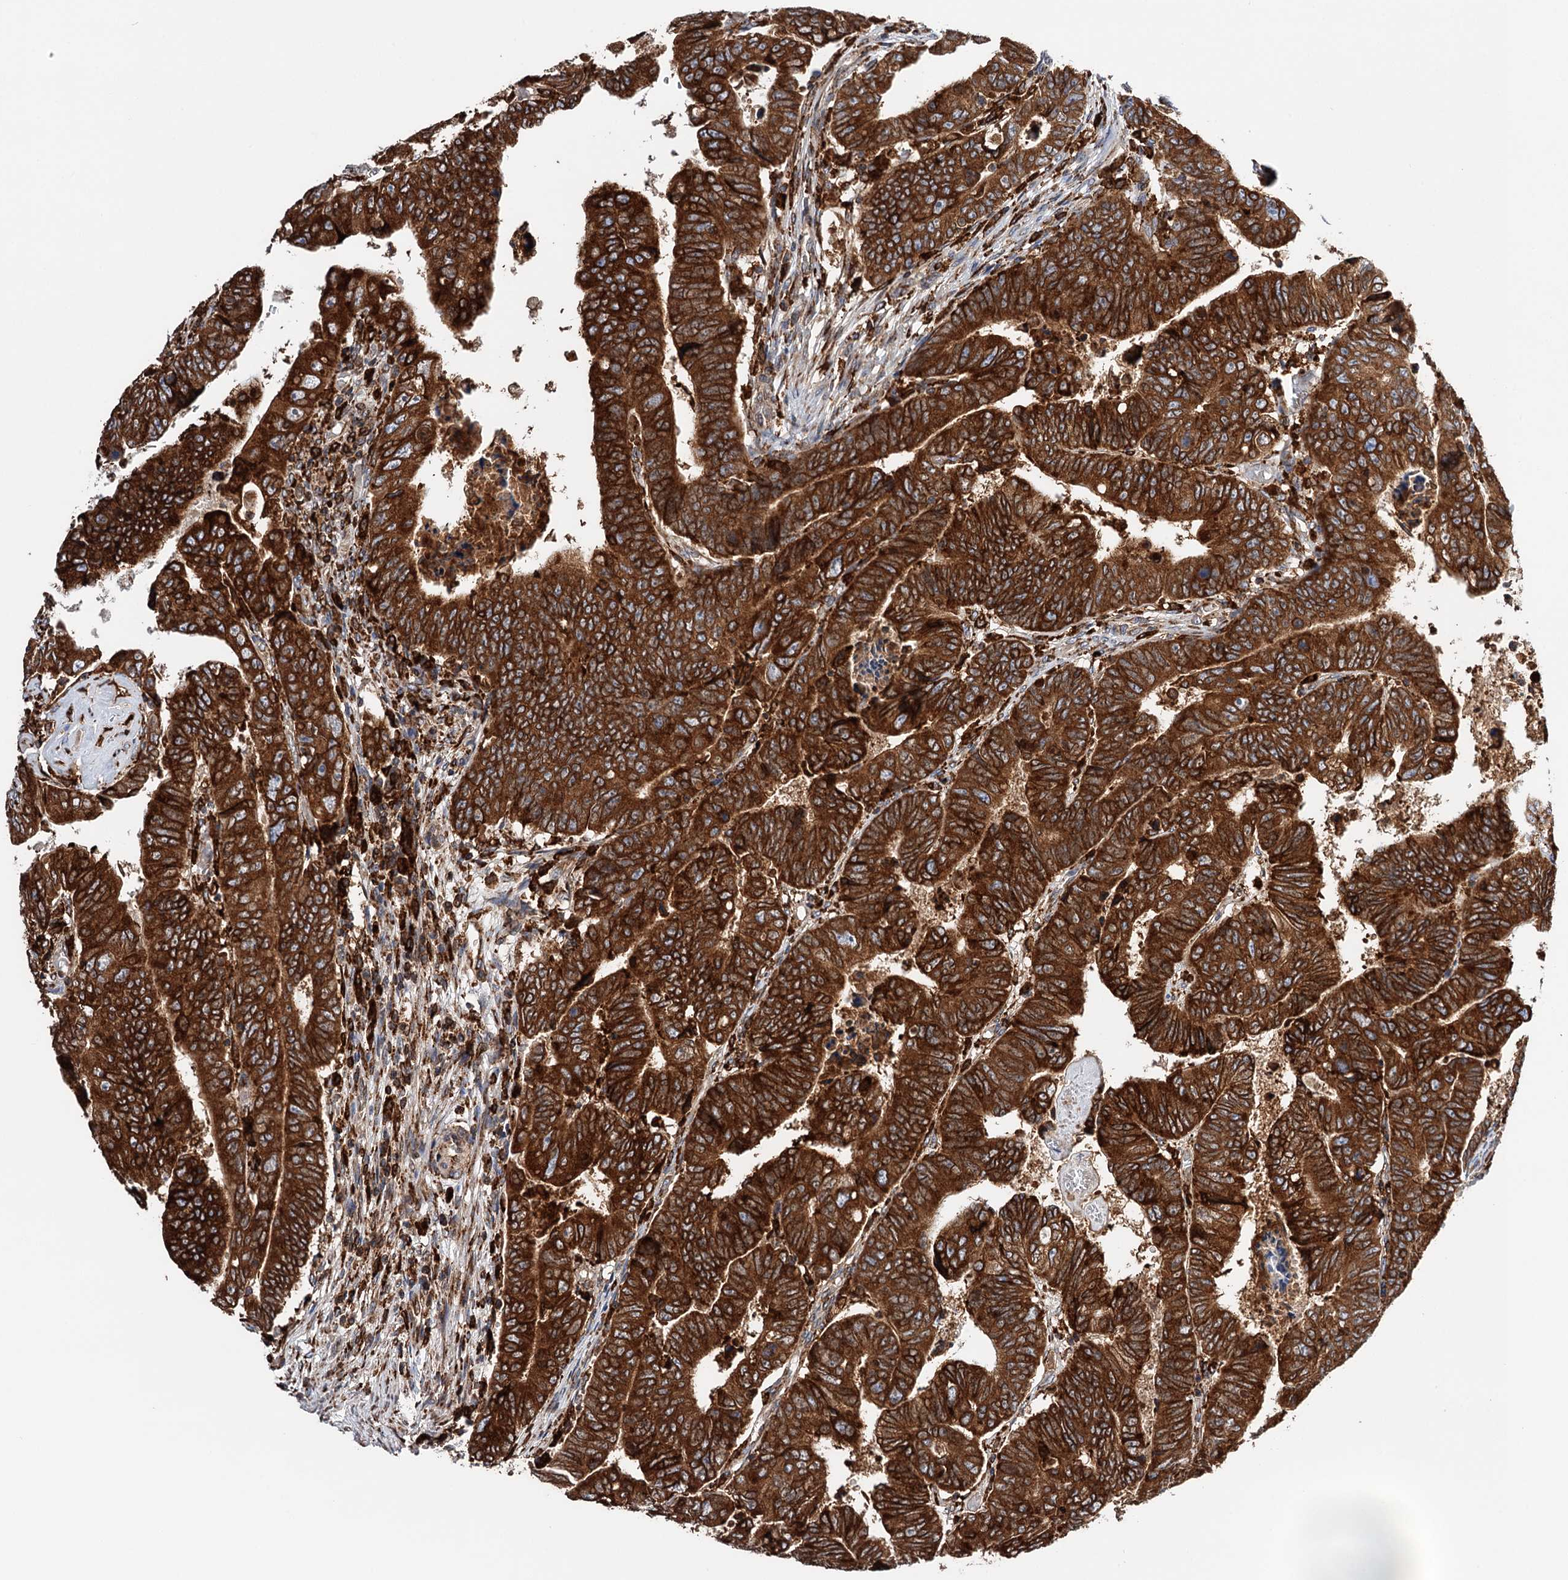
{"staining": {"intensity": "strong", "quantity": ">75%", "location": "cytoplasmic/membranous"}, "tissue": "colorectal cancer", "cell_type": "Tumor cells", "image_type": "cancer", "snomed": [{"axis": "morphology", "description": "Normal tissue, NOS"}, {"axis": "morphology", "description": "Adenocarcinoma, NOS"}, {"axis": "topography", "description": "Rectum"}], "caption": "Colorectal cancer (adenocarcinoma) was stained to show a protein in brown. There is high levels of strong cytoplasmic/membranous expression in about >75% of tumor cells.", "gene": "ERP29", "patient": {"sex": "female", "age": 65}}